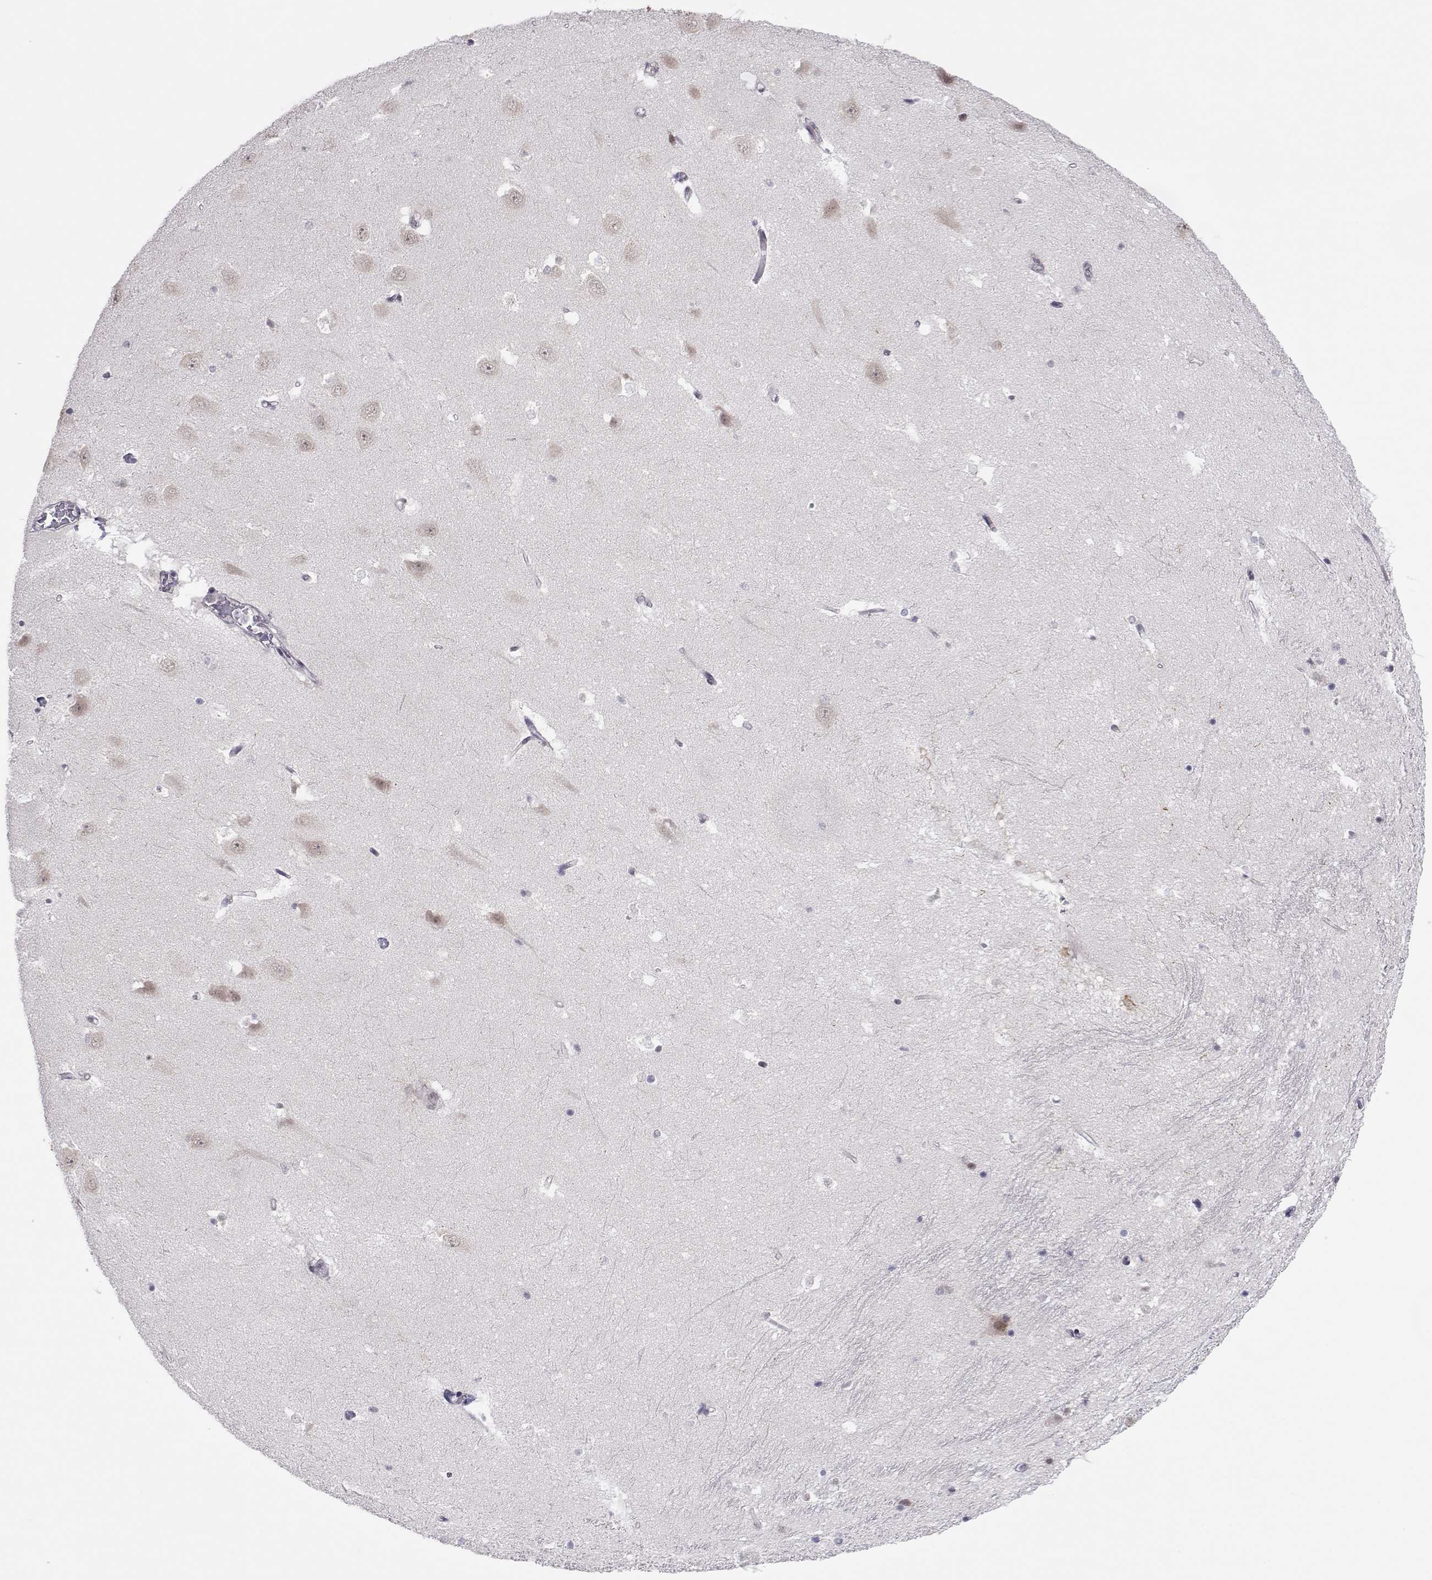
{"staining": {"intensity": "negative", "quantity": "none", "location": "none"}, "tissue": "hippocampus", "cell_type": "Glial cells", "image_type": "normal", "snomed": [{"axis": "morphology", "description": "Normal tissue, NOS"}, {"axis": "topography", "description": "Hippocampus"}], "caption": "IHC micrograph of normal human hippocampus stained for a protein (brown), which demonstrates no staining in glial cells.", "gene": "SIX6", "patient": {"sex": "male", "age": 44}}